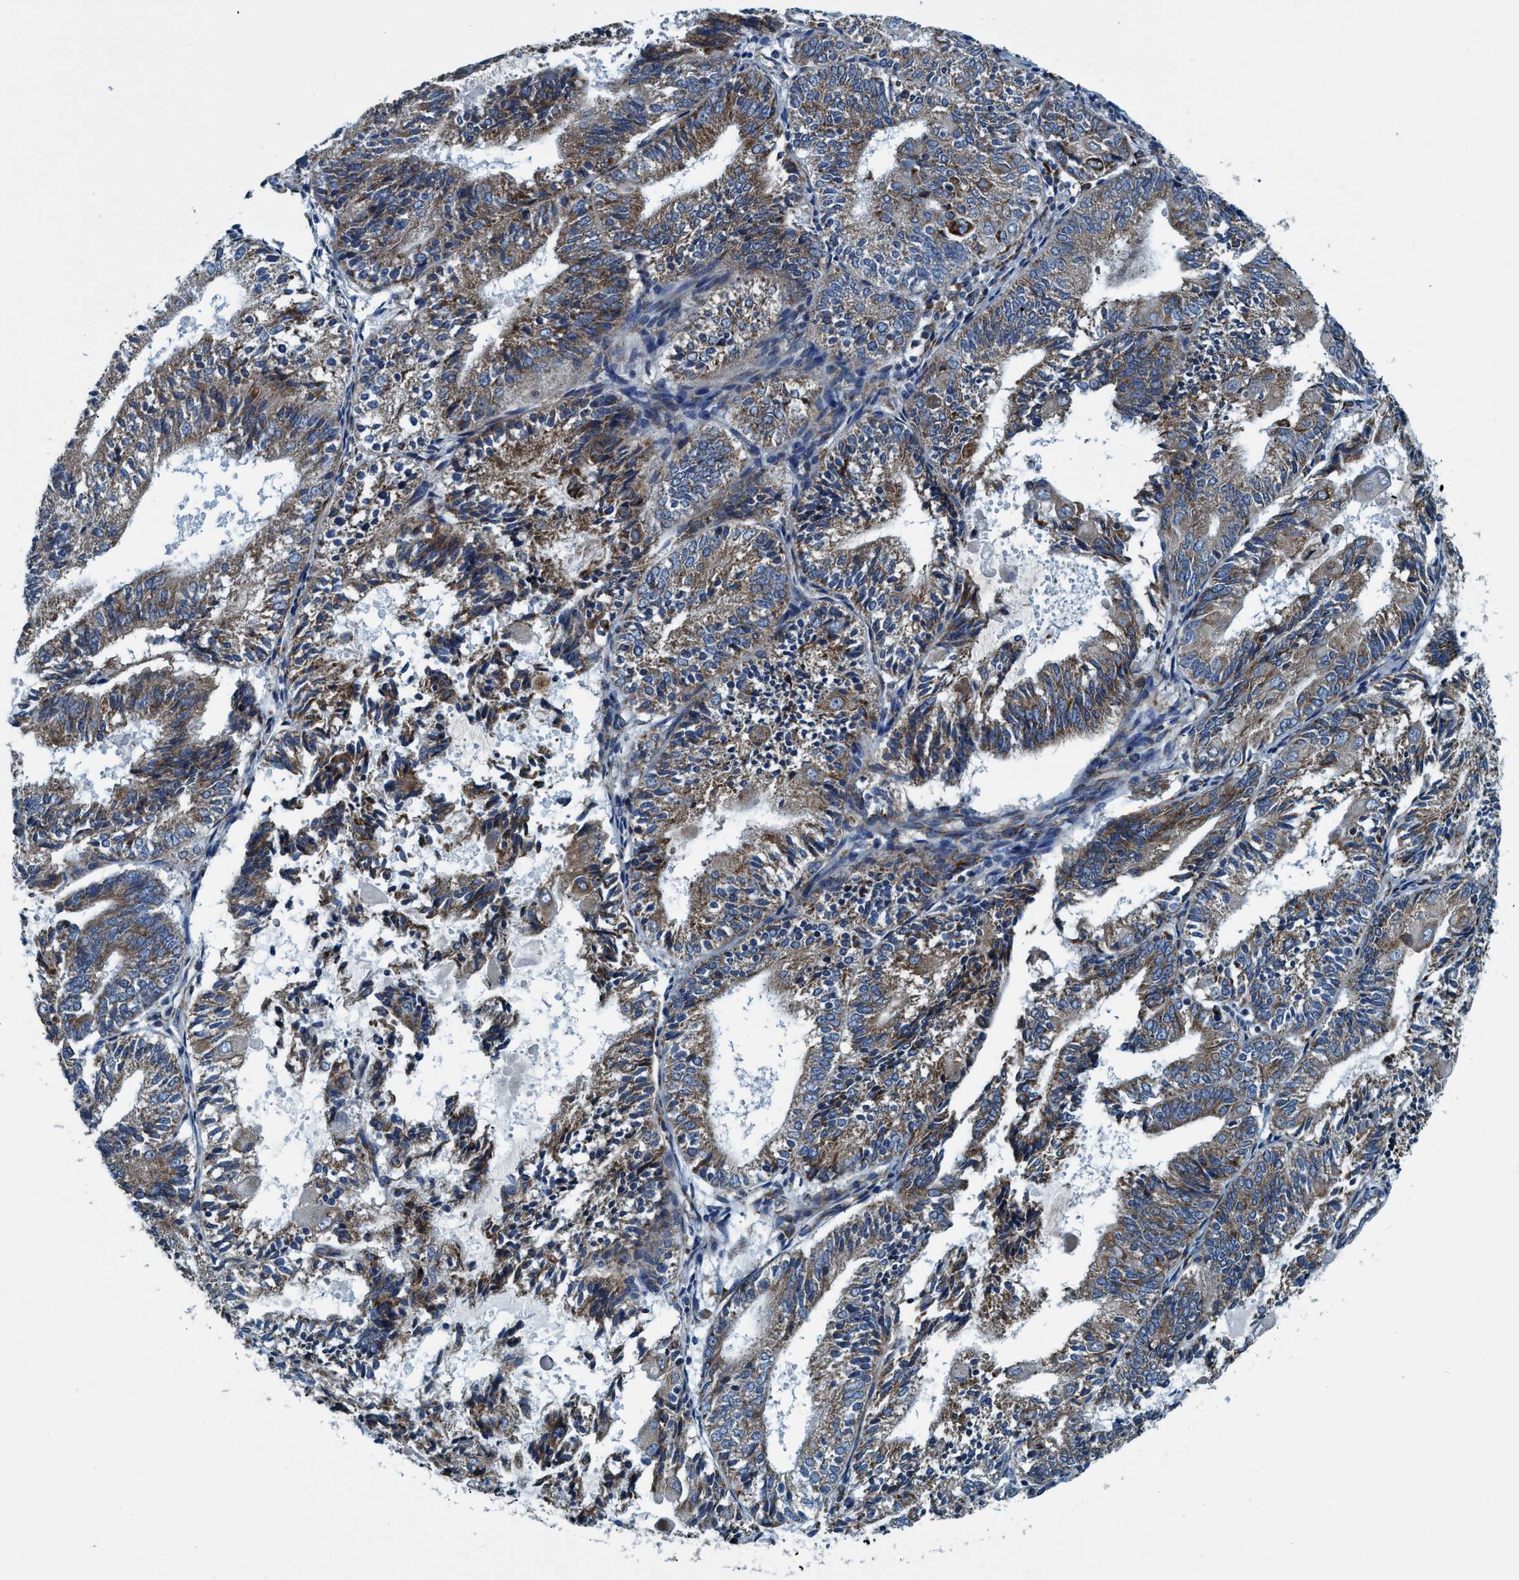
{"staining": {"intensity": "moderate", "quantity": ">75%", "location": "cytoplasmic/membranous"}, "tissue": "endometrial cancer", "cell_type": "Tumor cells", "image_type": "cancer", "snomed": [{"axis": "morphology", "description": "Adenocarcinoma, NOS"}, {"axis": "topography", "description": "Endometrium"}], "caption": "Adenocarcinoma (endometrial) was stained to show a protein in brown. There is medium levels of moderate cytoplasmic/membranous expression in approximately >75% of tumor cells.", "gene": "ARMC9", "patient": {"sex": "female", "age": 81}}